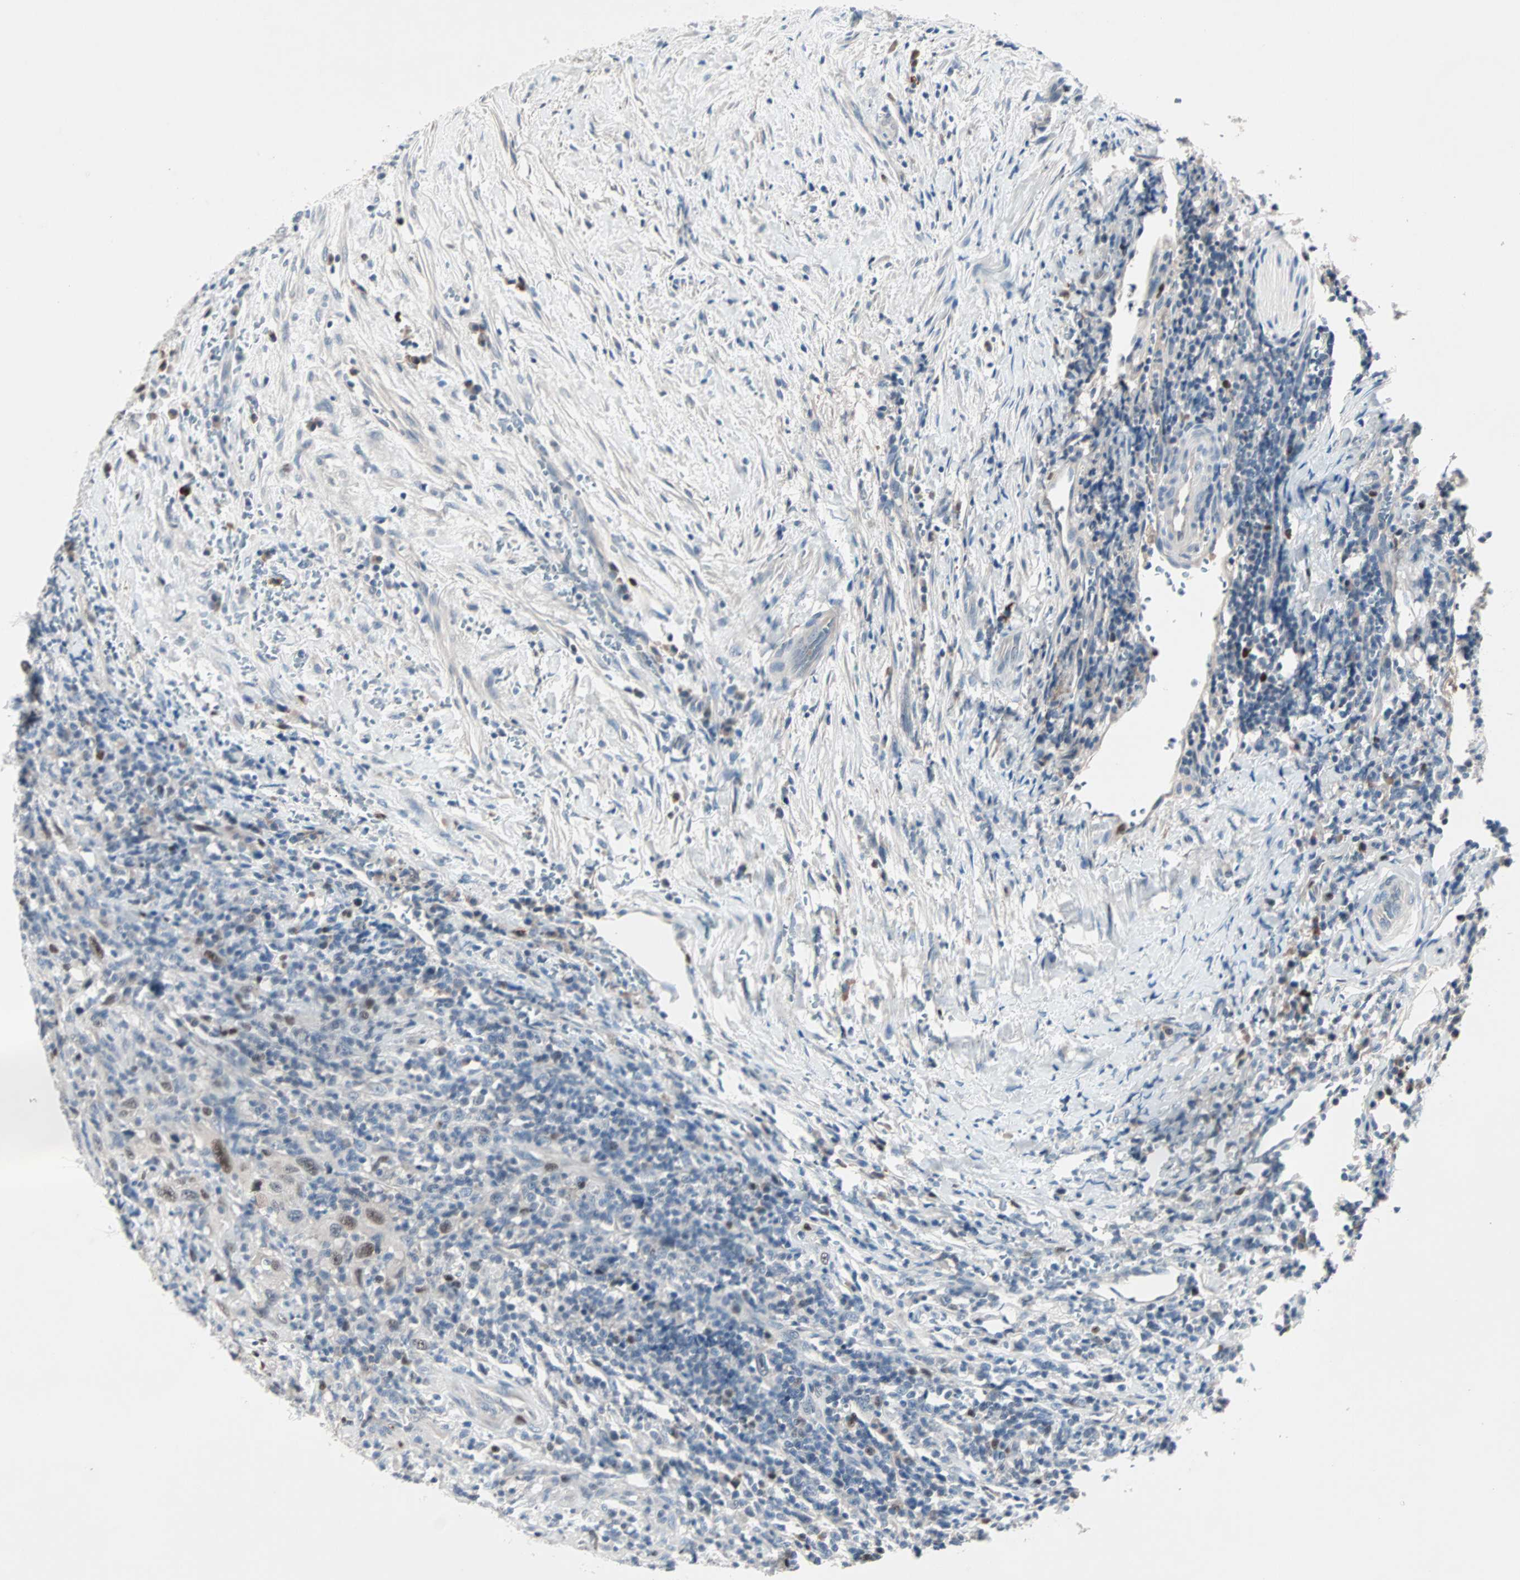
{"staining": {"intensity": "strong", "quantity": "<25%", "location": "nuclear"}, "tissue": "urothelial cancer", "cell_type": "Tumor cells", "image_type": "cancer", "snomed": [{"axis": "morphology", "description": "Urothelial carcinoma, High grade"}, {"axis": "topography", "description": "Urinary bladder"}], "caption": "A medium amount of strong nuclear positivity is identified in approximately <25% of tumor cells in high-grade urothelial carcinoma tissue.", "gene": "CCNE2", "patient": {"sex": "male", "age": 61}}